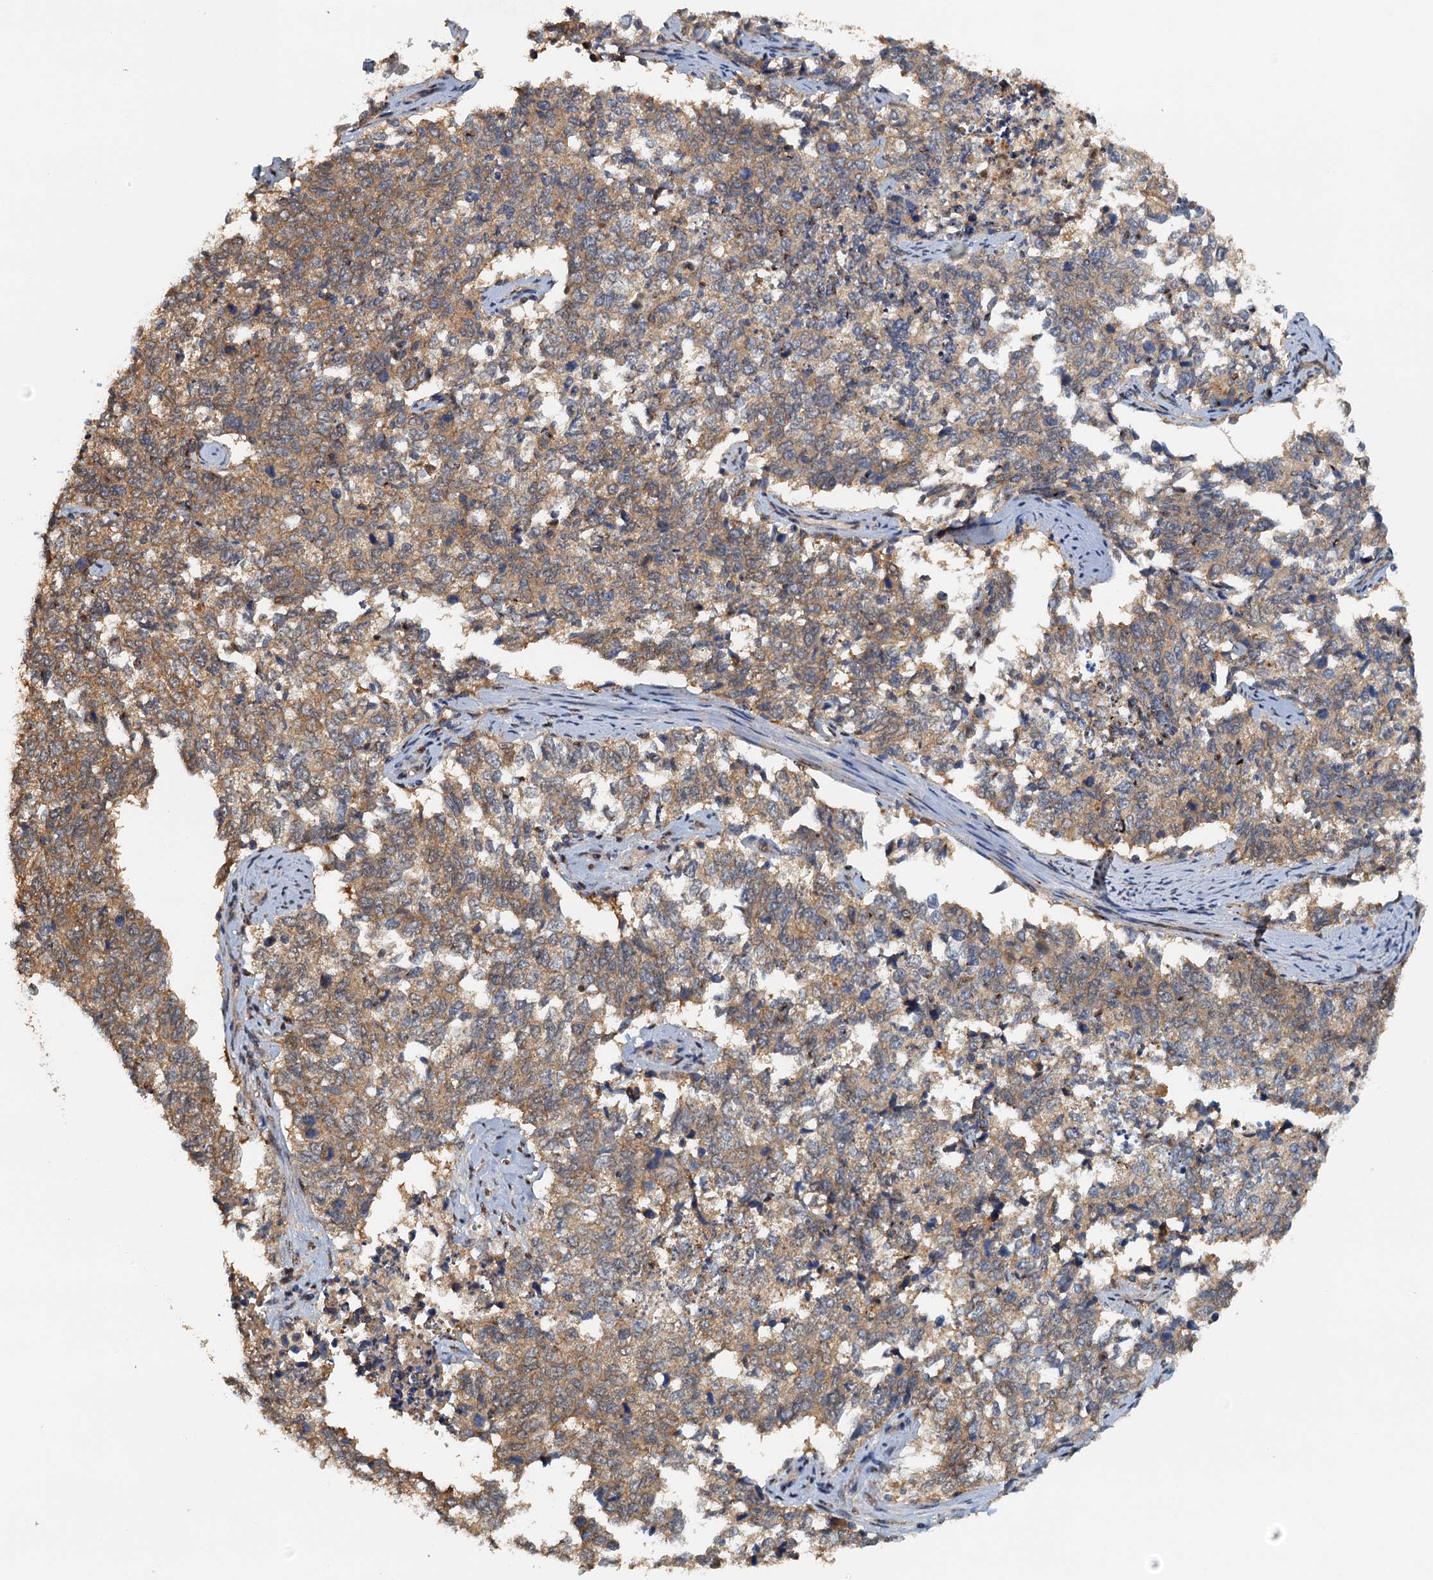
{"staining": {"intensity": "moderate", "quantity": ">75%", "location": "cytoplasmic/membranous"}, "tissue": "cervical cancer", "cell_type": "Tumor cells", "image_type": "cancer", "snomed": [{"axis": "morphology", "description": "Squamous cell carcinoma, NOS"}, {"axis": "topography", "description": "Cervix"}], "caption": "High-power microscopy captured an immunohistochemistry (IHC) histopathology image of cervical cancer (squamous cell carcinoma), revealing moderate cytoplasmic/membranous staining in about >75% of tumor cells. (IHC, brightfield microscopy, high magnification).", "gene": "UBL7", "patient": {"sex": "female", "age": 63}}